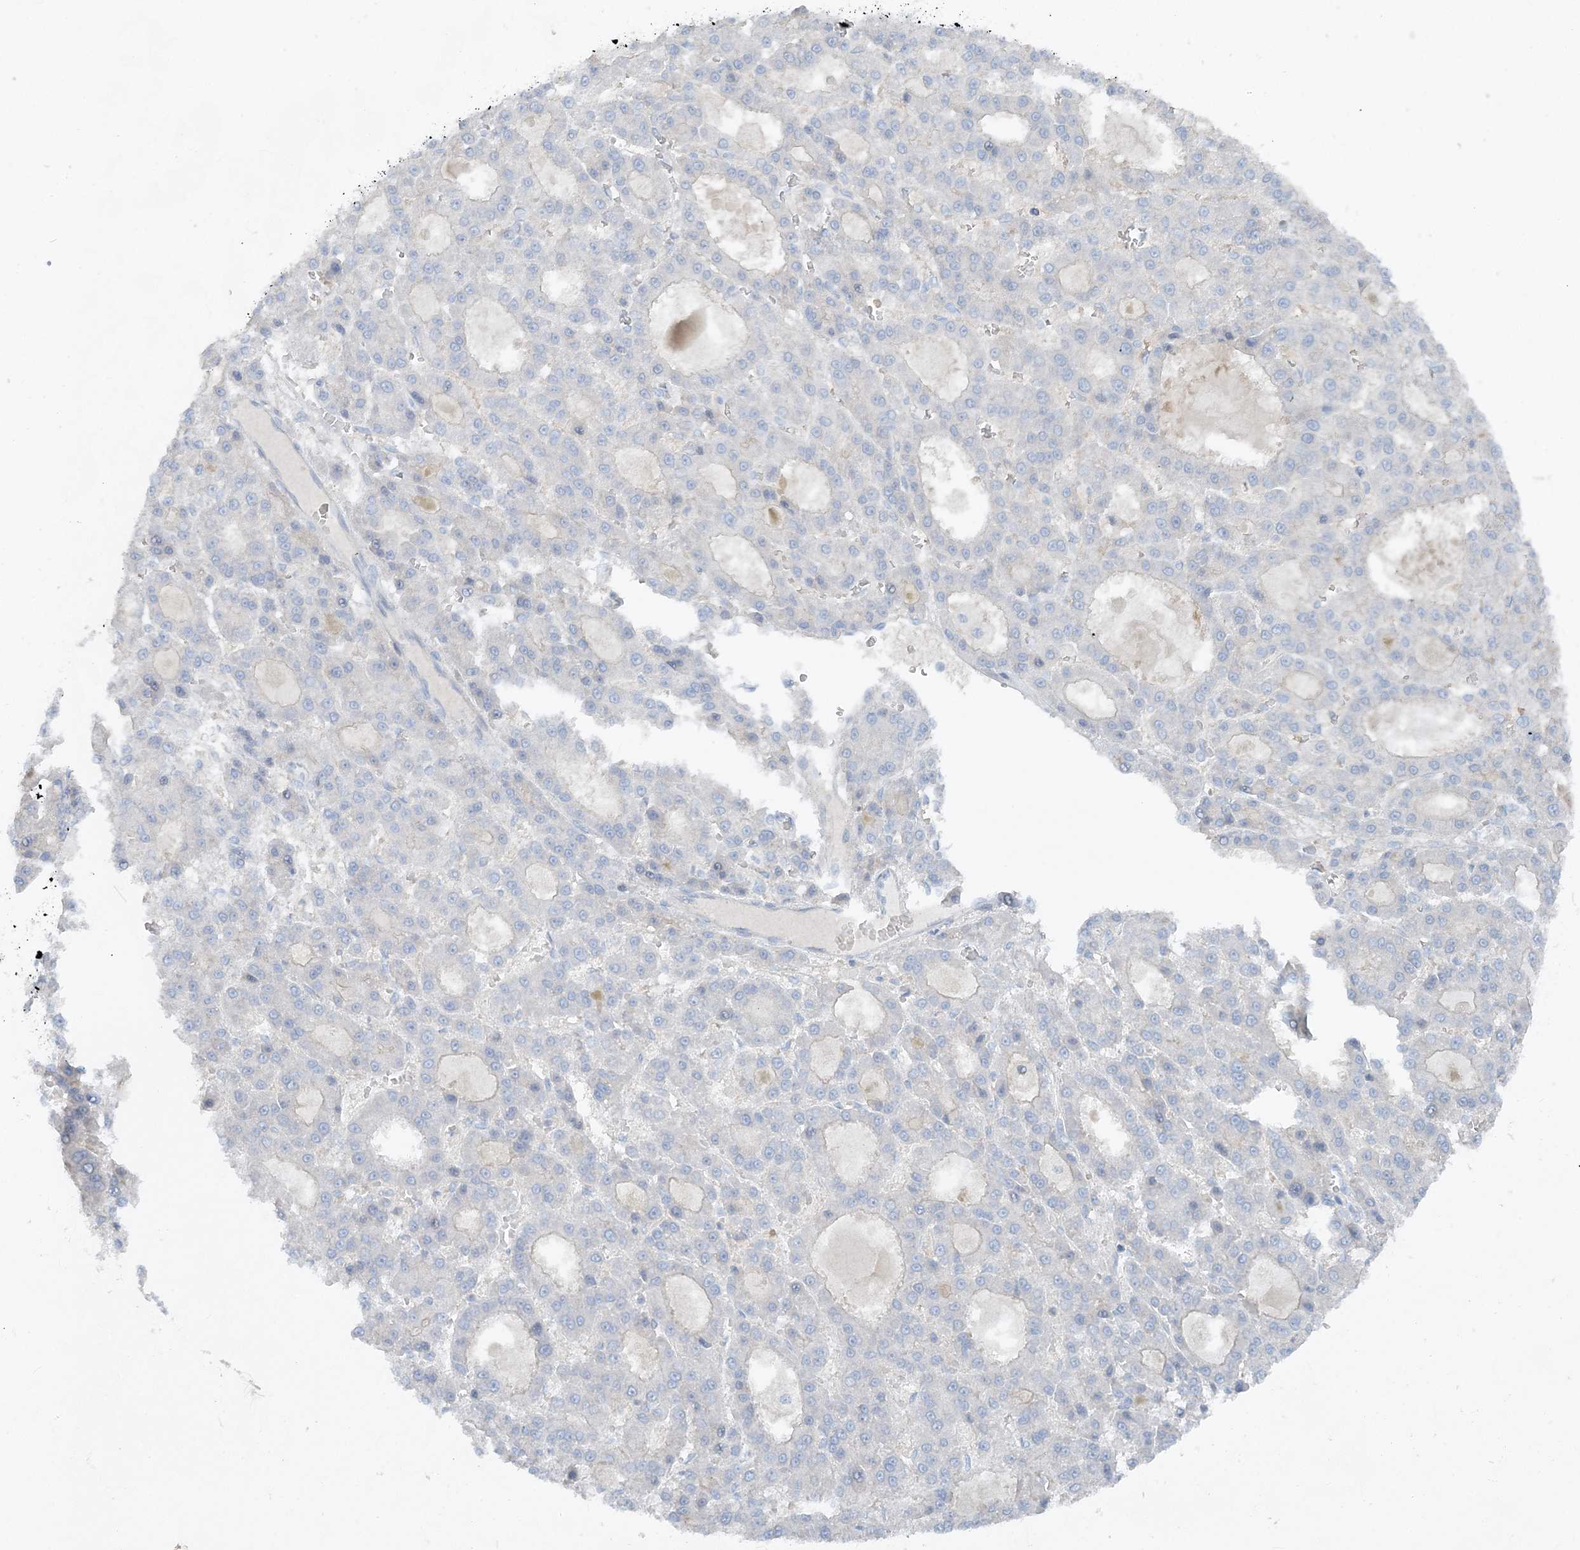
{"staining": {"intensity": "negative", "quantity": "none", "location": "none"}, "tissue": "liver cancer", "cell_type": "Tumor cells", "image_type": "cancer", "snomed": [{"axis": "morphology", "description": "Carcinoma, Hepatocellular, NOS"}, {"axis": "topography", "description": "Liver"}], "caption": "Immunohistochemical staining of human hepatocellular carcinoma (liver) displays no significant staining in tumor cells. (DAB (3,3'-diaminobenzidine) IHC visualized using brightfield microscopy, high magnification).", "gene": "ATP11A", "patient": {"sex": "male", "age": 70}}